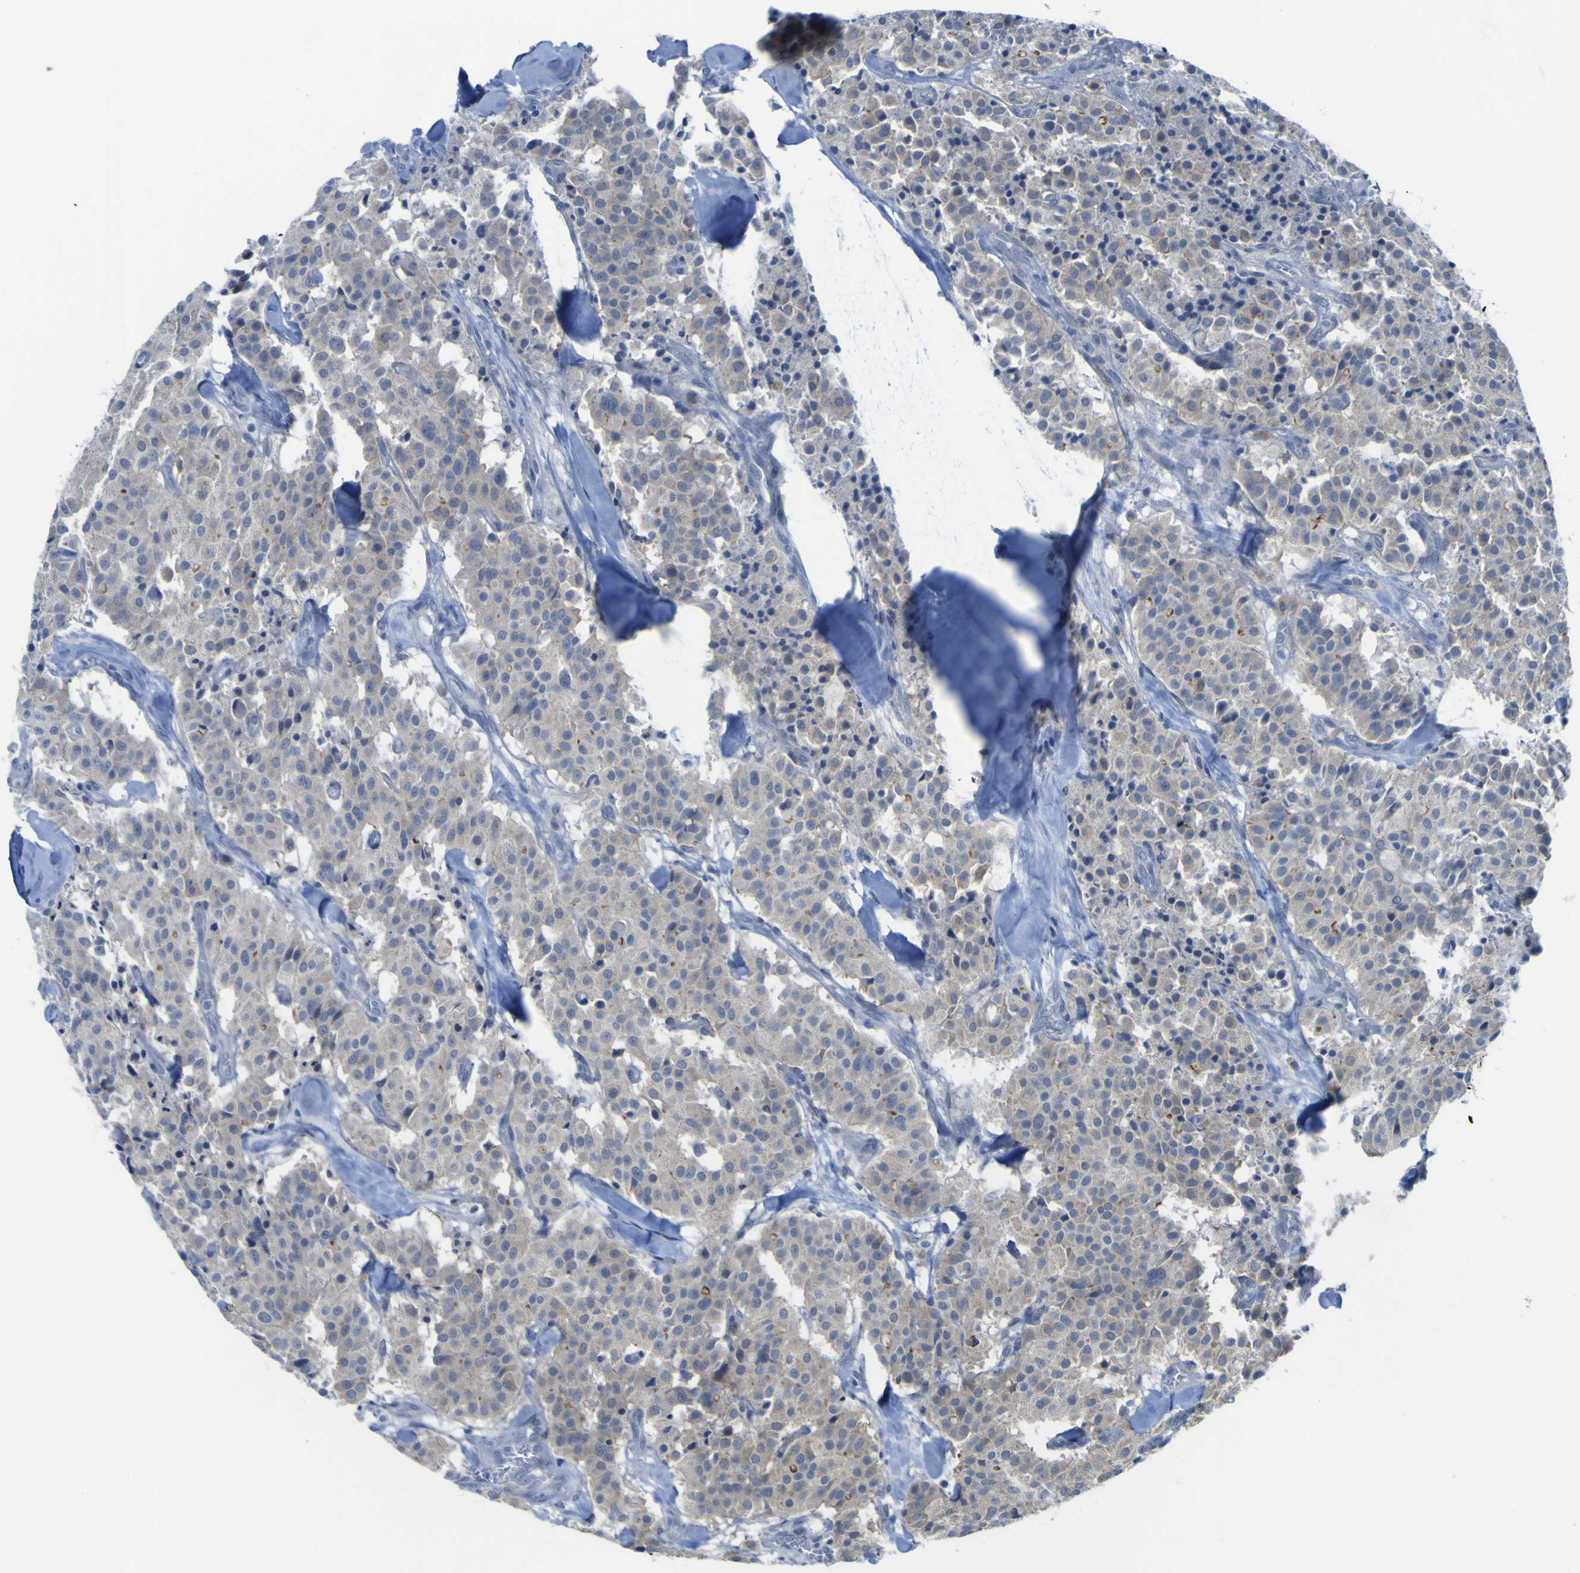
{"staining": {"intensity": "moderate", "quantity": "<25%", "location": "cytoplasmic/membranous"}, "tissue": "carcinoid", "cell_type": "Tumor cells", "image_type": "cancer", "snomed": [{"axis": "morphology", "description": "Carcinoid, malignant, NOS"}, {"axis": "topography", "description": "Lung"}], "caption": "Tumor cells show low levels of moderate cytoplasmic/membranous positivity in approximately <25% of cells in human carcinoid.", "gene": "TNFRSF11A", "patient": {"sex": "male", "age": 30}}